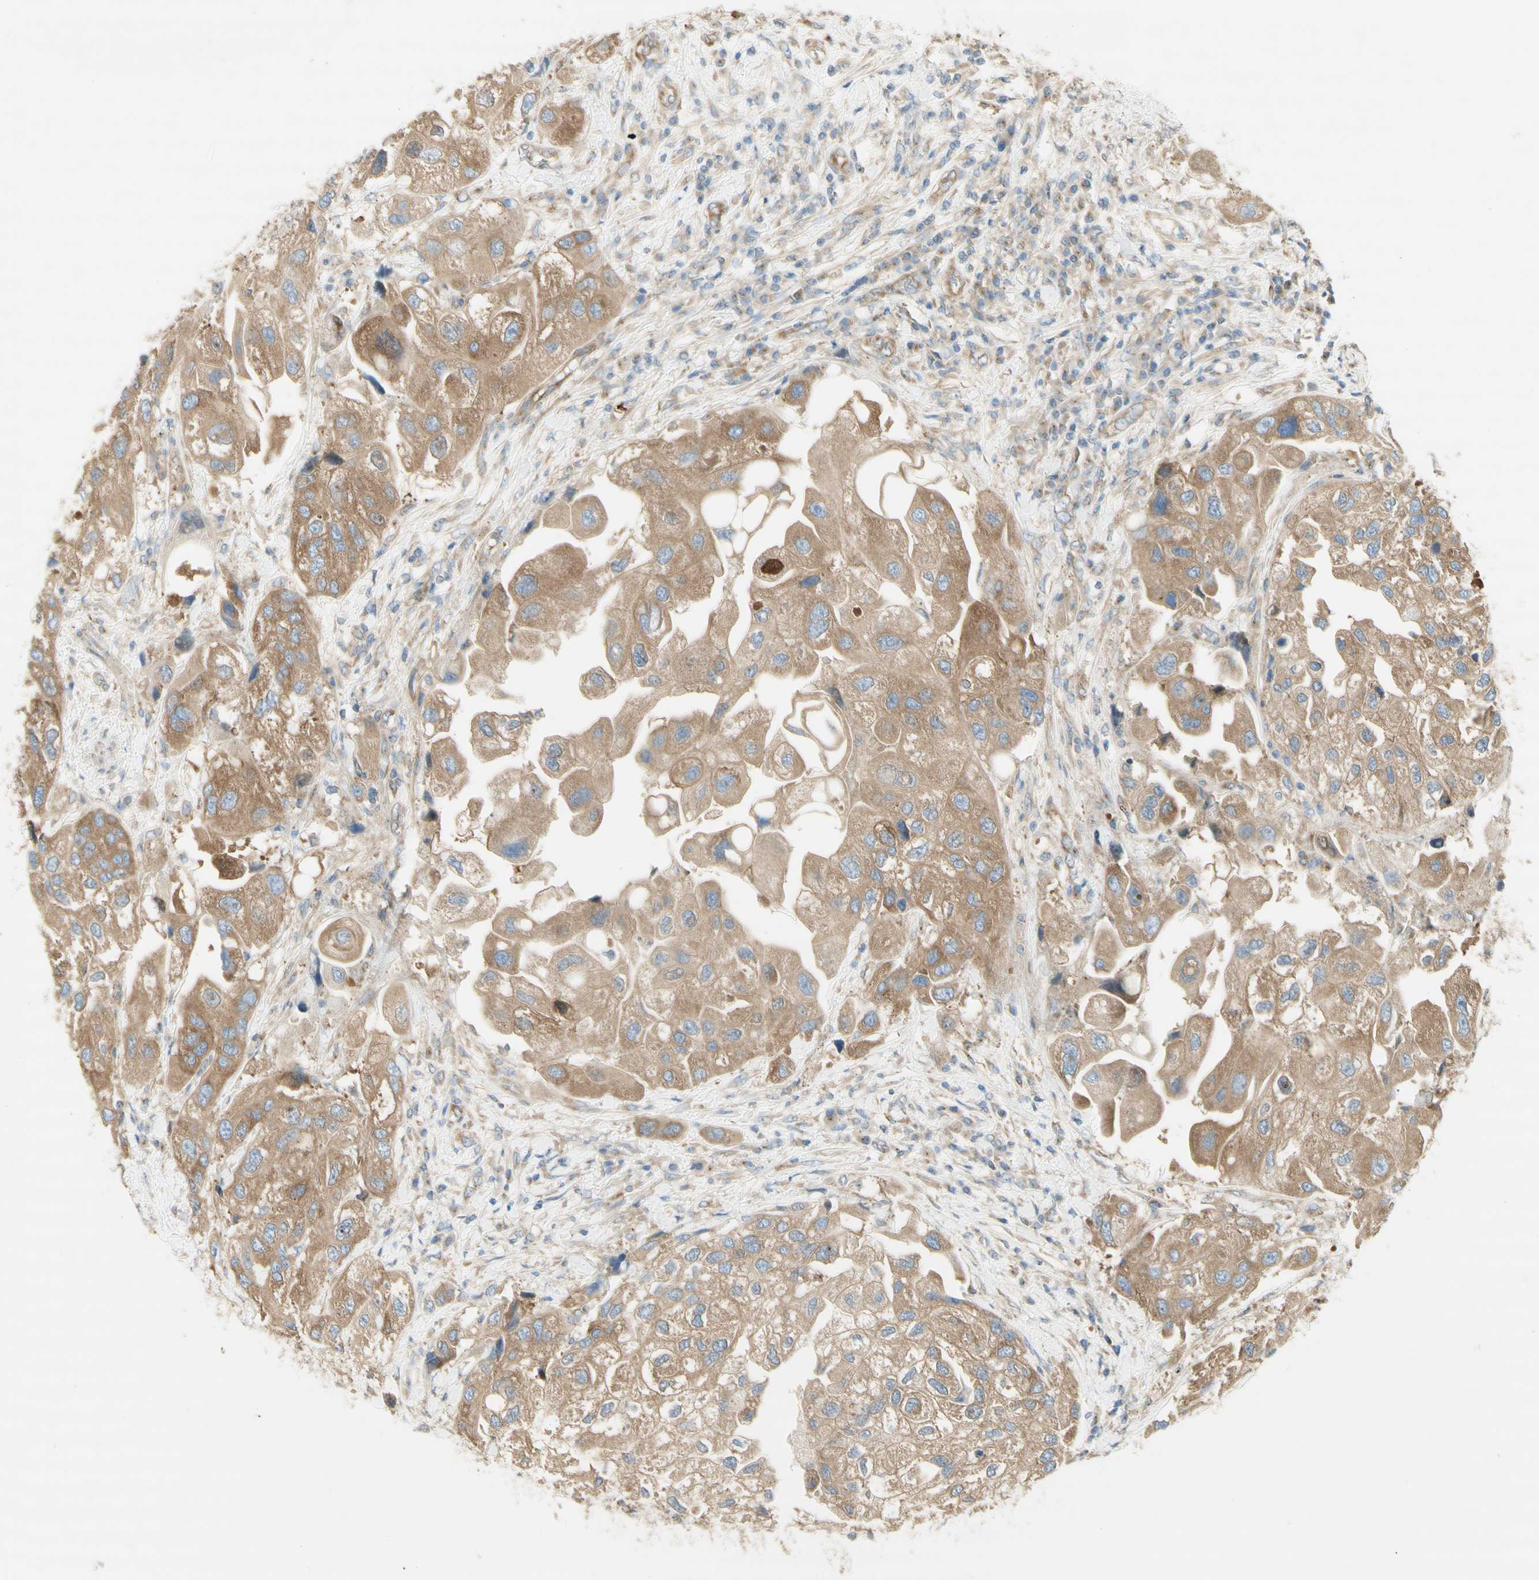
{"staining": {"intensity": "moderate", "quantity": ">75%", "location": "cytoplasmic/membranous"}, "tissue": "urothelial cancer", "cell_type": "Tumor cells", "image_type": "cancer", "snomed": [{"axis": "morphology", "description": "Urothelial carcinoma, High grade"}, {"axis": "topography", "description": "Urinary bladder"}], "caption": "Immunohistochemistry (DAB) staining of urothelial carcinoma (high-grade) displays moderate cytoplasmic/membranous protein positivity in about >75% of tumor cells. The protein is shown in brown color, while the nuclei are stained blue.", "gene": "DYNC1H1", "patient": {"sex": "female", "age": 64}}